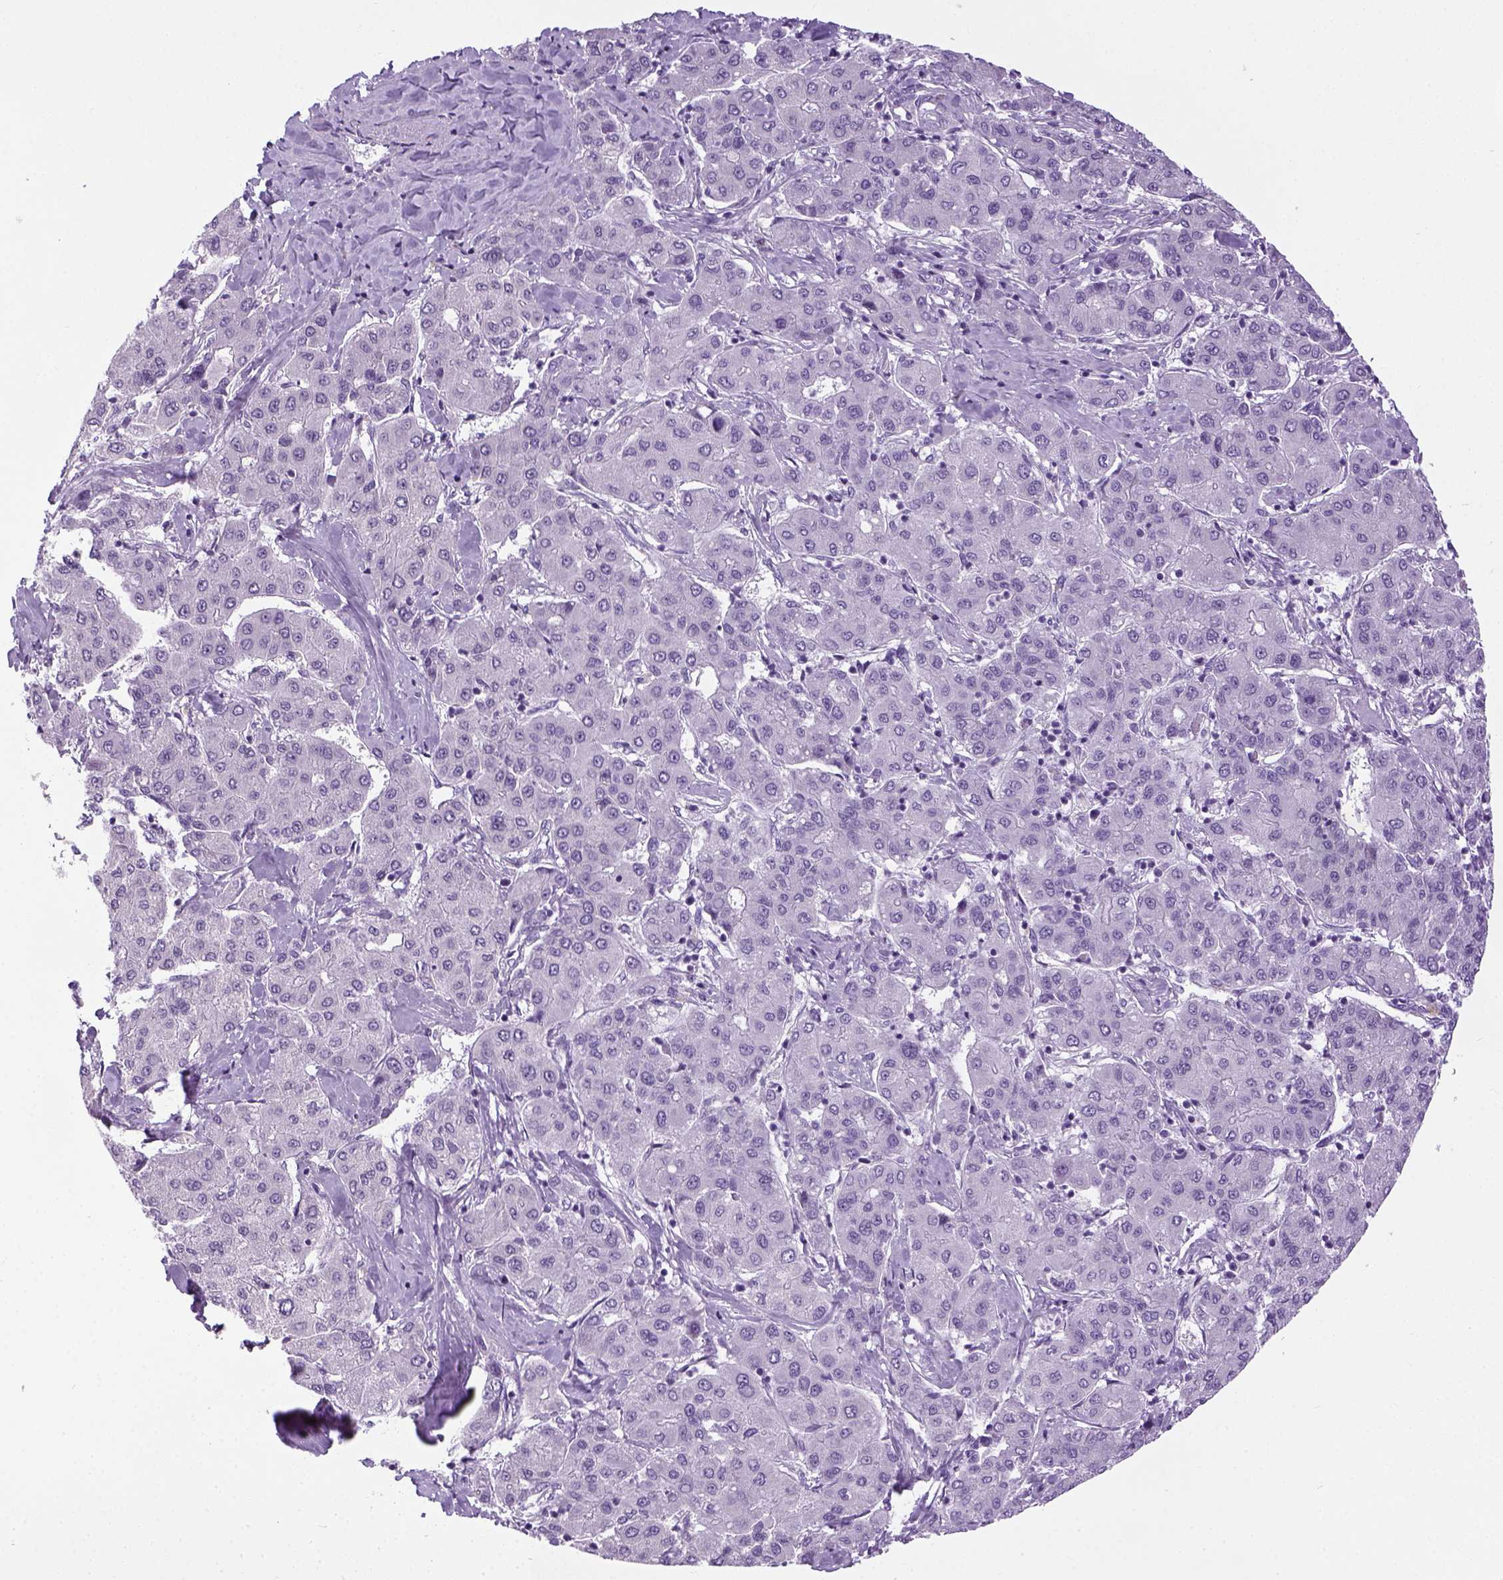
{"staining": {"intensity": "negative", "quantity": "none", "location": "none"}, "tissue": "liver cancer", "cell_type": "Tumor cells", "image_type": "cancer", "snomed": [{"axis": "morphology", "description": "Carcinoma, Hepatocellular, NOS"}, {"axis": "topography", "description": "Liver"}], "caption": "Immunohistochemistry micrograph of neoplastic tissue: liver cancer (hepatocellular carcinoma) stained with DAB displays no significant protein staining in tumor cells. The staining was performed using DAB (3,3'-diaminobenzidine) to visualize the protein expression in brown, while the nuclei were stained in blue with hematoxylin (Magnification: 20x).", "gene": "LGSN", "patient": {"sex": "male", "age": 65}}